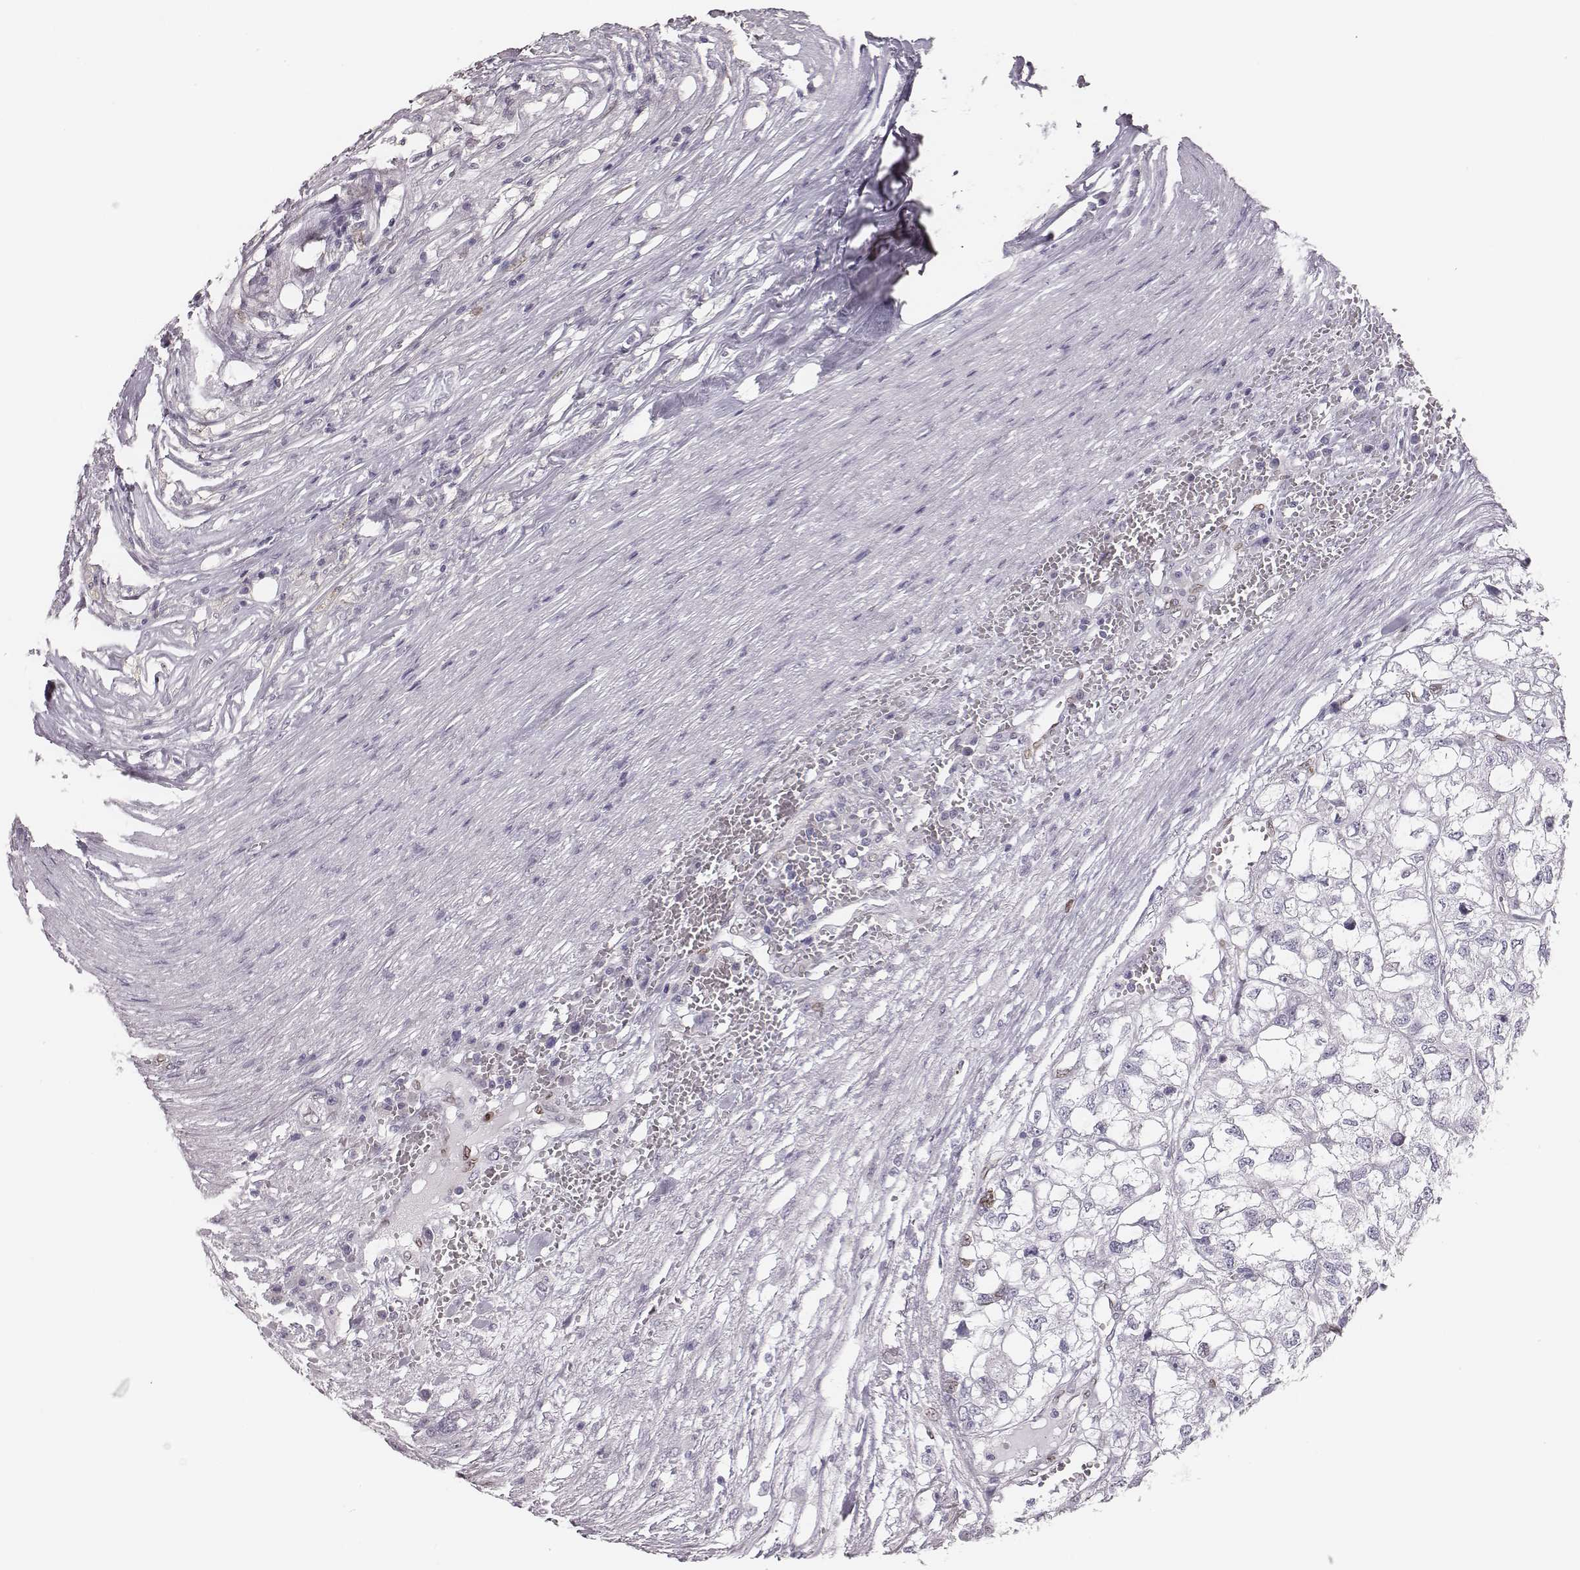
{"staining": {"intensity": "negative", "quantity": "none", "location": "none"}, "tissue": "renal cancer", "cell_type": "Tumor cells", "image_type": "cancer", "snomed": [{"axis": "morphology", "description": "Adenocarcinoma, NOS"}, {"axis": "topography", "description": "Kidney"}], "caption": "IHC image of human renal cancer (adenocarcinoma) stained for a protein (brown), which displays no staining in tumor cells.", "gene": "ADGRF4", "patient": {"sex": "male", "age": 56}}